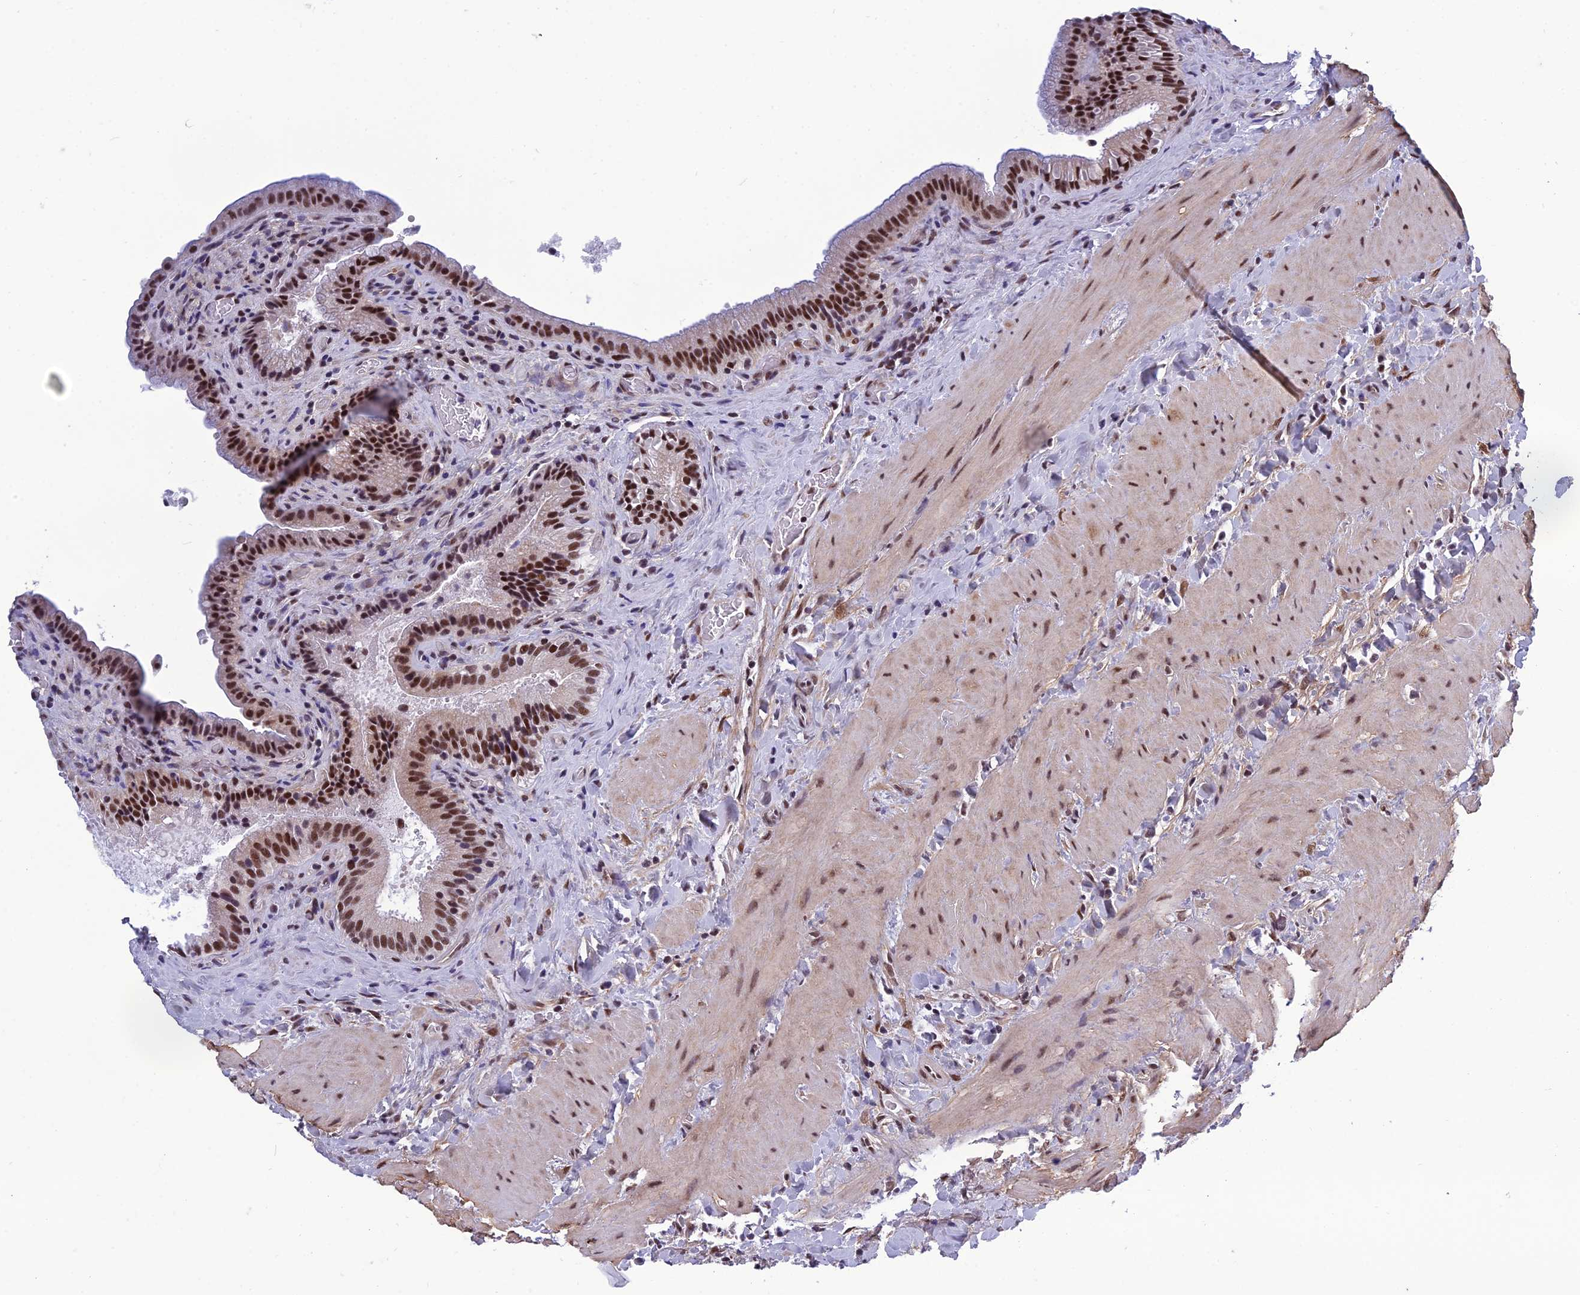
{"staining": {"intensity": "strong", "quantity": ">75%", "location": "nuclear"}, "tissue": "gallbladder", "cell_type": "Glandular cells", "image_type": "normal", "snomed": [{"axis": "morphology", "description": "Normal tissue, NOS"}, {"axis": "topography", "description": "Gallbladder"}], "caption": "IHC histopathology image of unremarkable gallbladder stained for a protein (brown), which exhibits high levels of strong nuclear positivity in about >75% of glandular cells.", "gene": "RSRC1", "patient": {"sex": "male", "age": 24}}